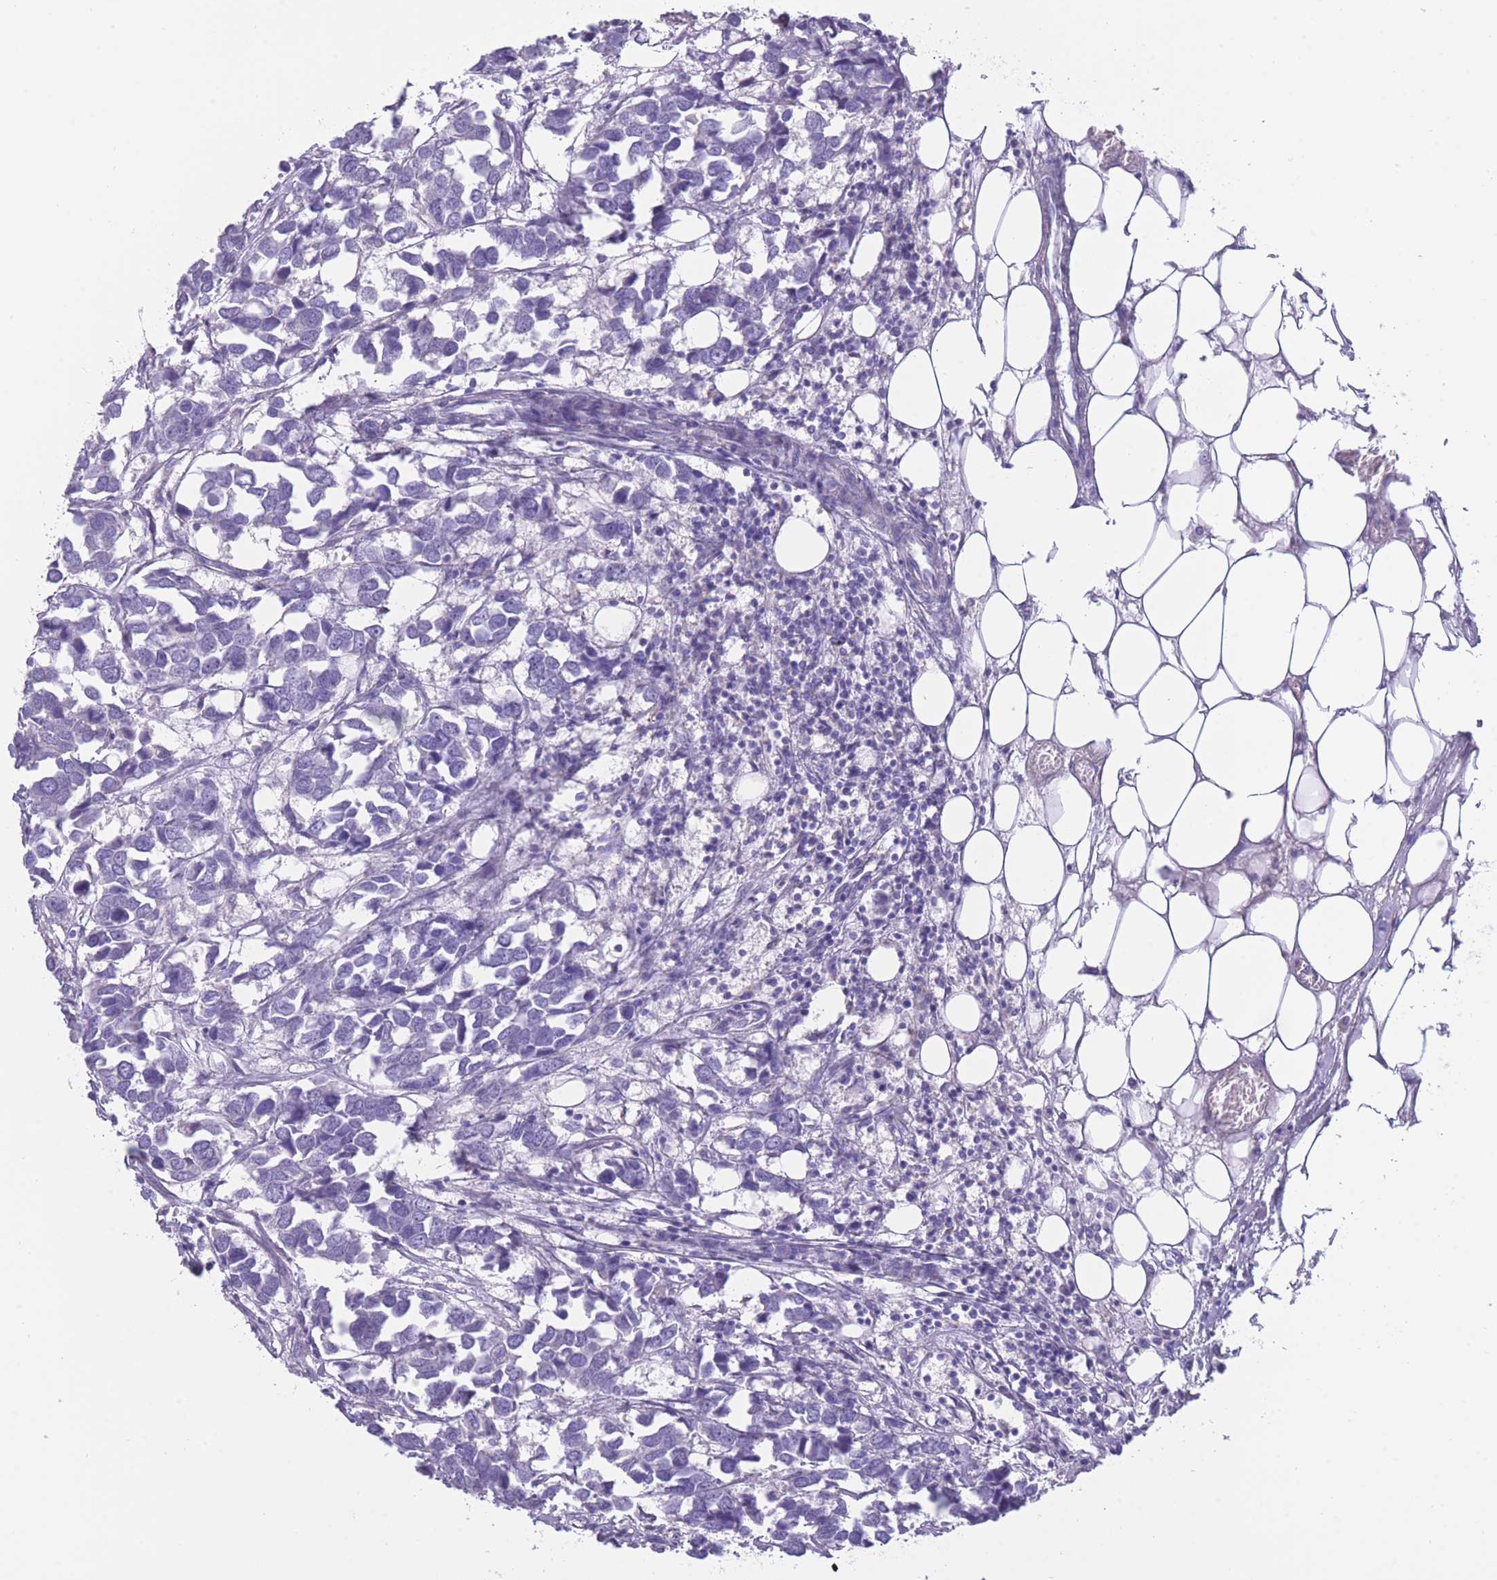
{"staining": {"intensity": "negative", "quantity": "none", "location": "none"}, "tissue": "breast cancer", "cell_type": "Tumor cells", "image_type": "cancer", "snomed": [{"axis": "morphology", "description": "Duct carcinoma"}, {"axis": "topography", "description": "Breast"}], "caption": "Immunohistochemistry of human breast cancer exhibits no positivity in tumor cells.", "gene": "INTS2", "patient": {"sex": "female", "age": 83}}